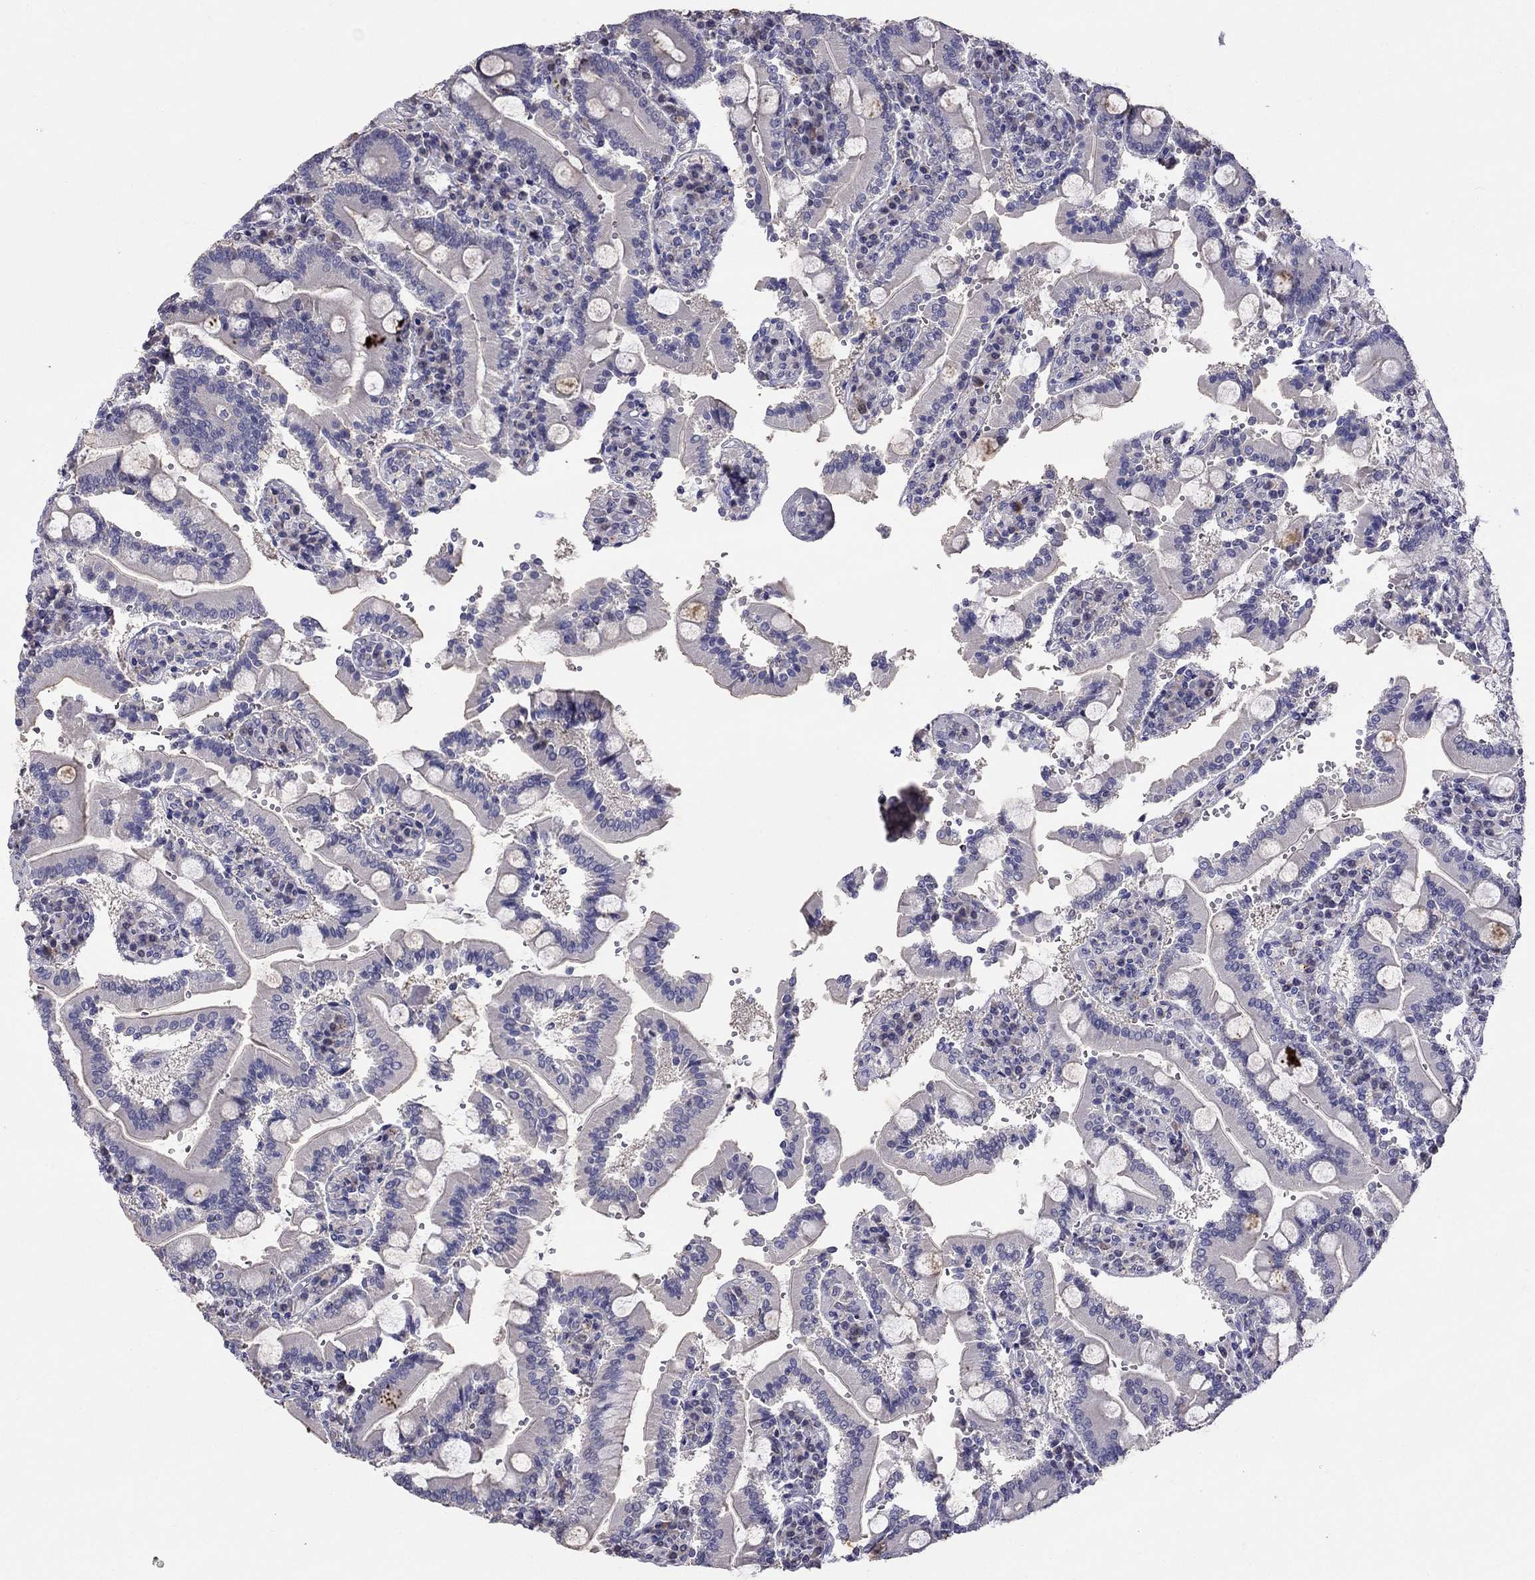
{"staining": {"intensity": "moderate", "quantity": "<25%", "location": "cytoplasmic/membranous"}, "tissue": "duodenum", "cell_type": "Glandular cells", "image_type": "normal", "snomed": [{"axis": "morphology", "description": "Normal tissue, NOS"}, {"axis": "topography", "description": "Duodenum"}], "caption": "High-magnification brightfield microscopy of benign duodenum stained with DAB (3,3'-diaminobenzidine) (brown) and counterstained with hematoxylin (blue). glandular cells exhibit moderate cytoplasmic/membranous expression is seen in about<25% of cells. The protein of interest is stained brown, and the nuclei are stained in blue (DAB (3,3'-diaminobenzidine) IHC with brightfield microscopy, high magnification).", "gene": "MAGEB4", "patient": {"sex": "female", "age": 62}}